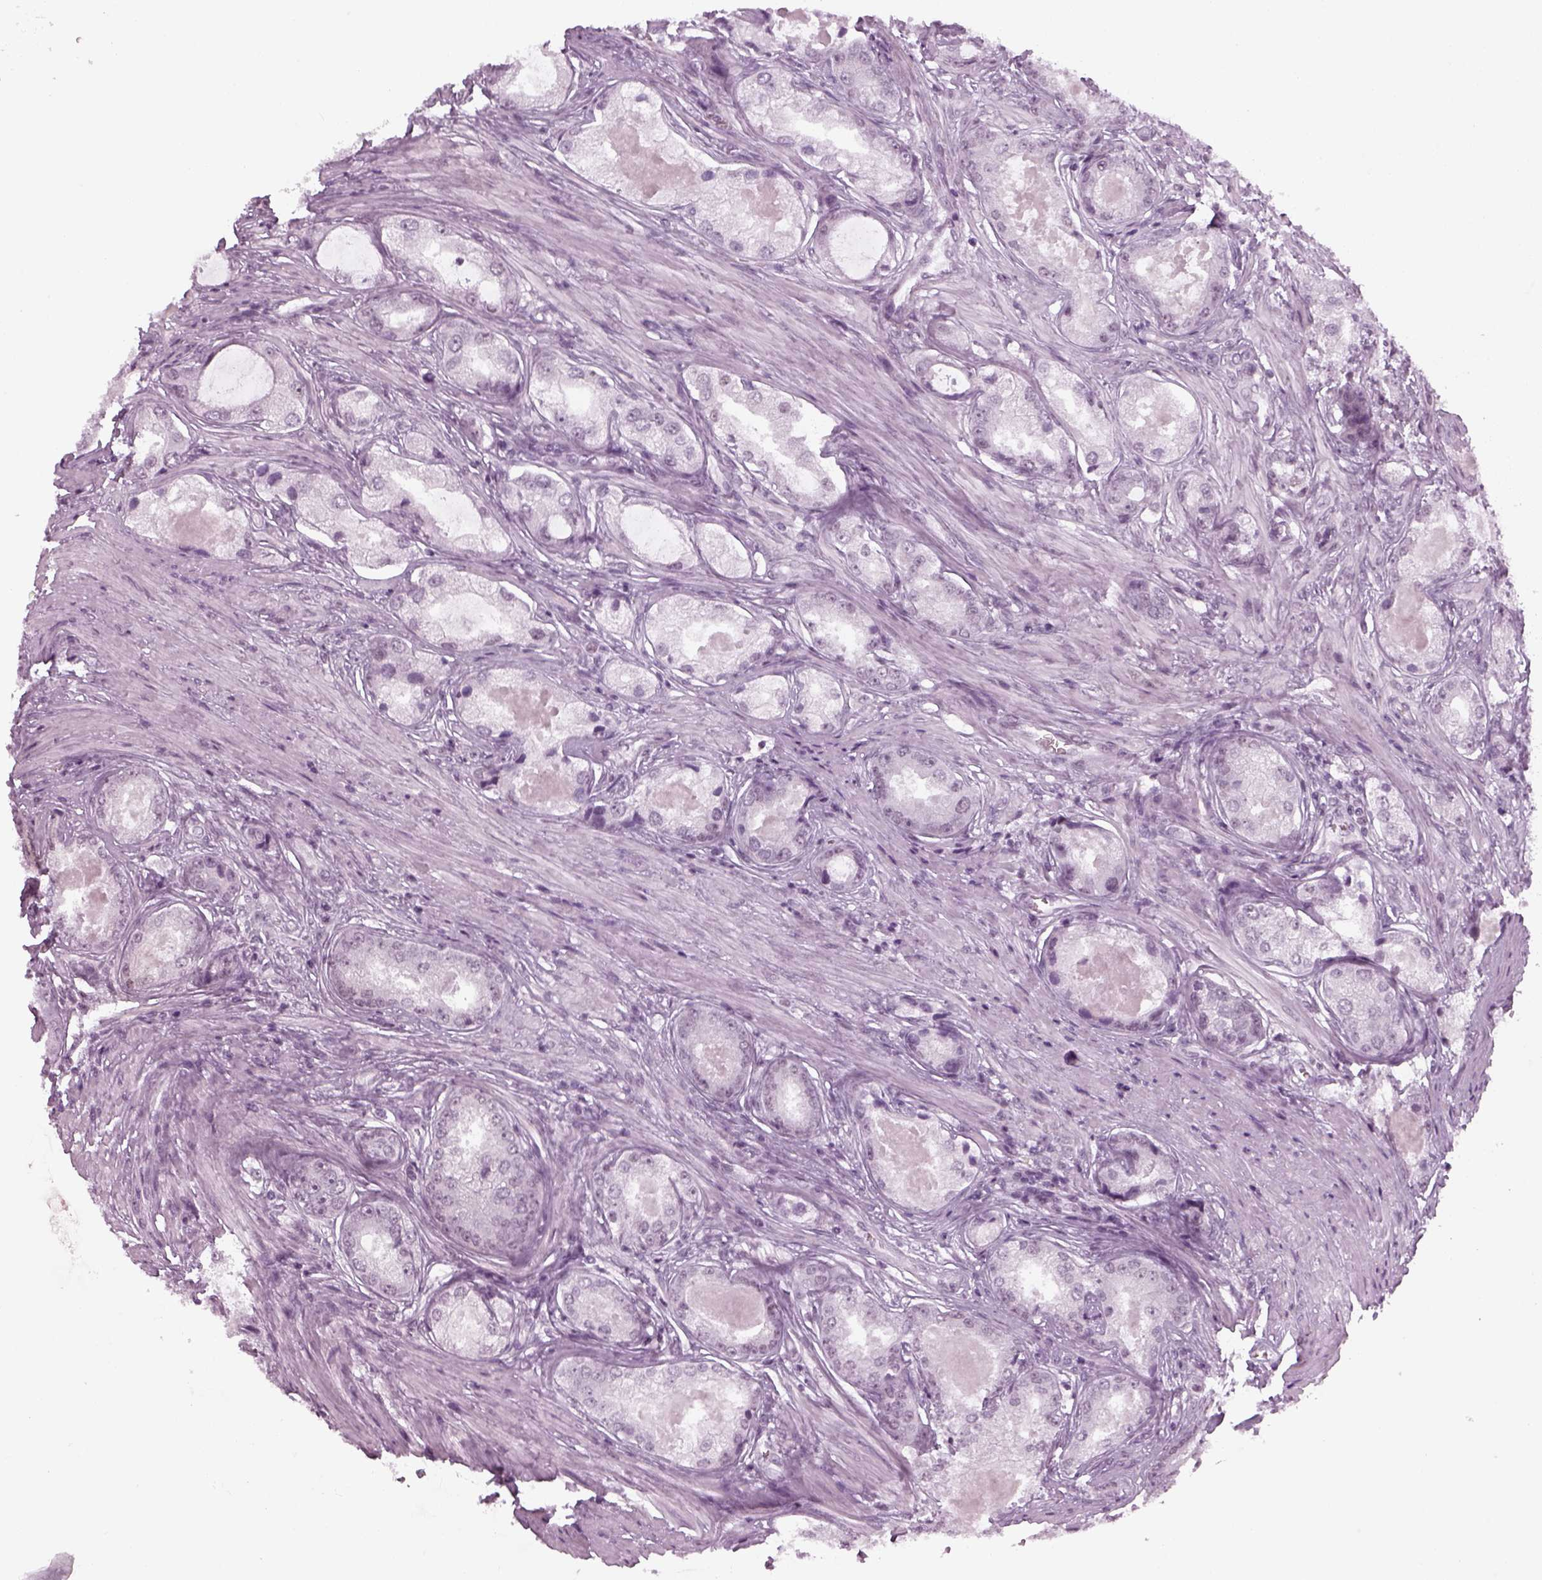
{"staining": {"intensity": "negative", "quantity": "none", "location": "none"}, "tissue": "prostate cancer", "cell_type": "Tumor cells", "image_type": "cancer", "snomed": [{"axis": "morphology", "description": "Adenocarcinoma, Low grade"}, {"axis": "topography", "description": "Prostate"}], "caption": "High magnification brightfield microscopy of prostate cancer (adenocarcinoma (low-grade)) stained with DAB (brown) and counterstained with hematoxylin (blue): tumor cells show no significant positivity.", "gene": "KCNG2", "patient": {"sex": "male", "age": 68}}